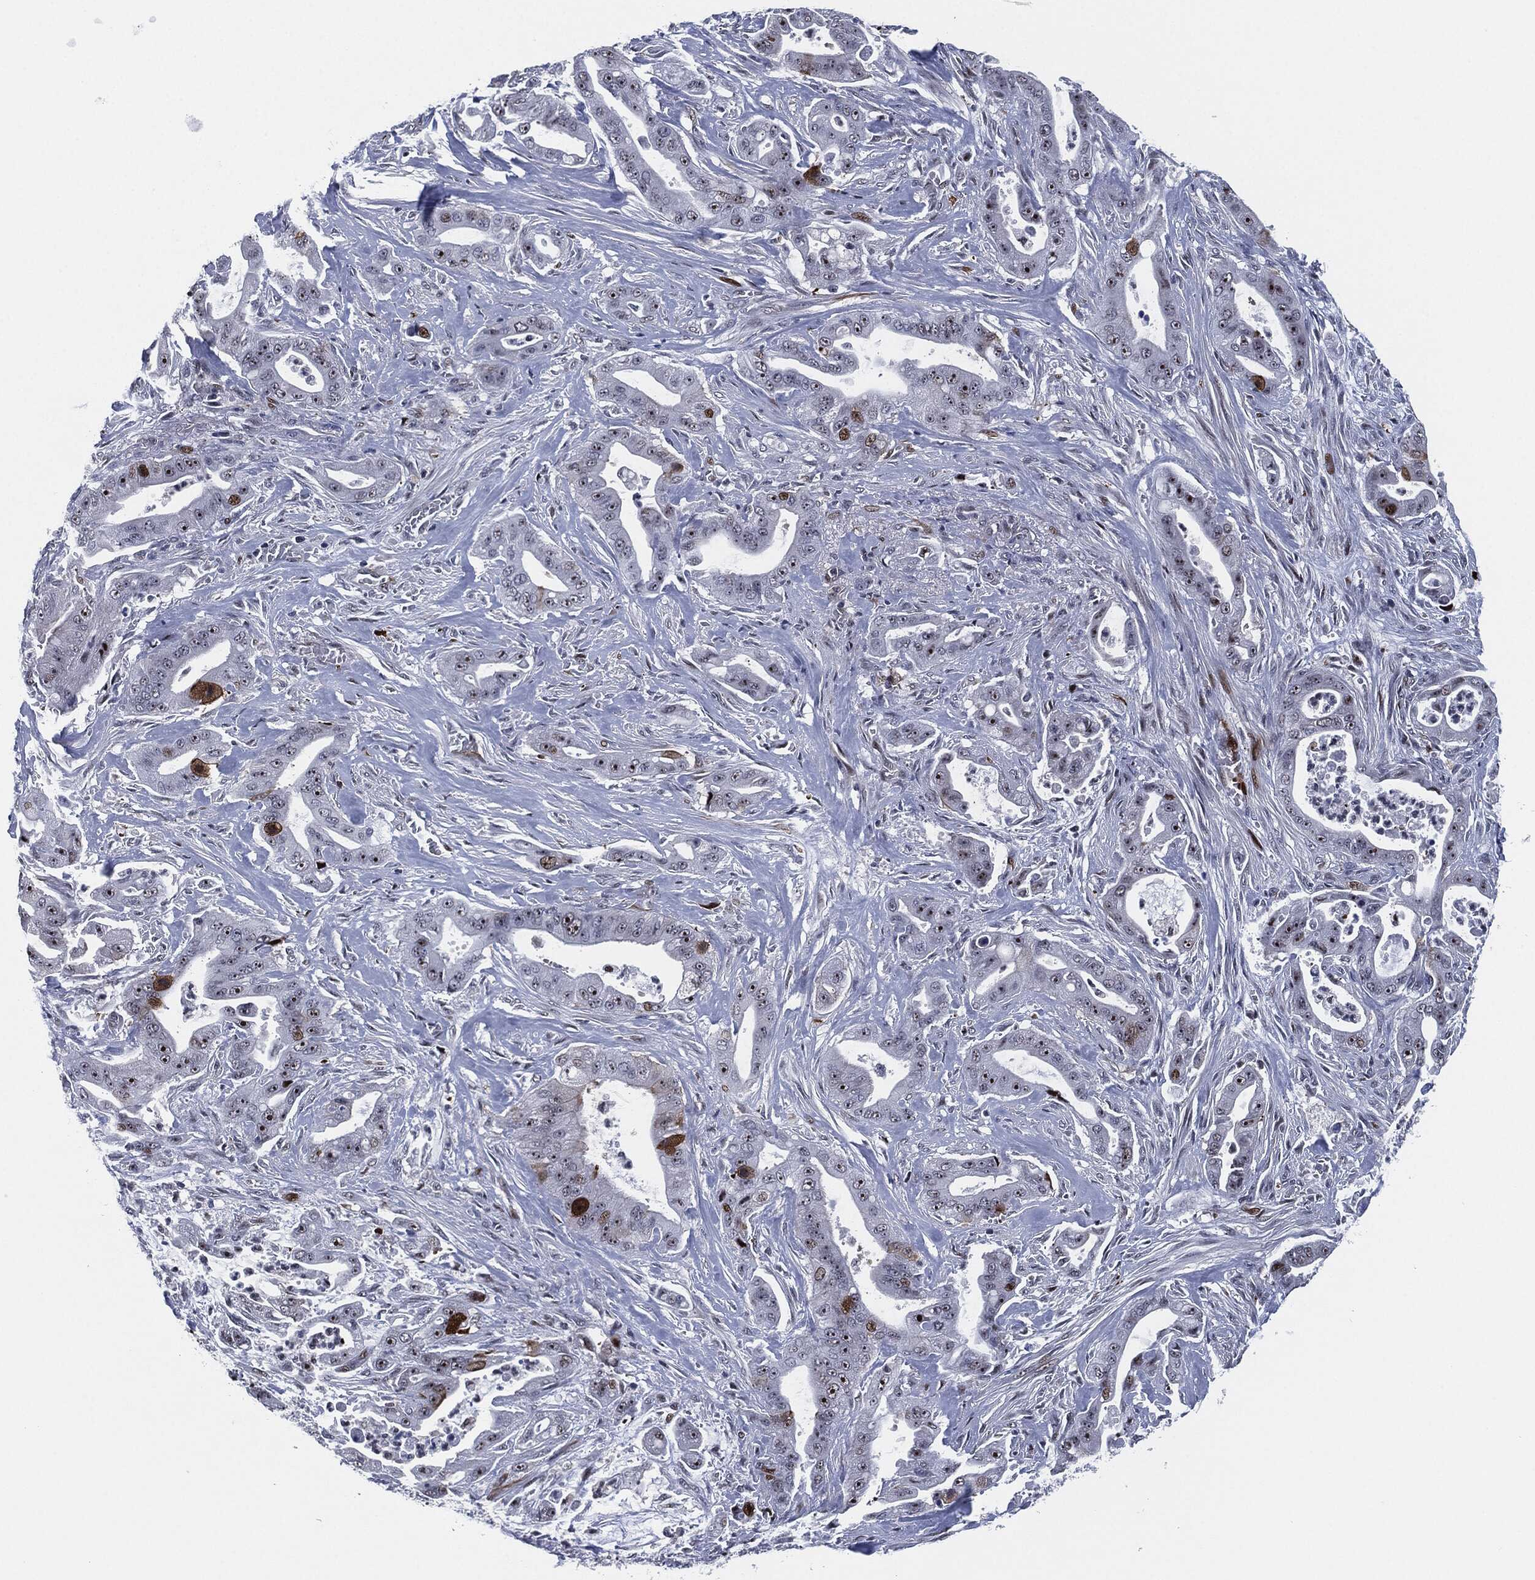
{"staining": {"intensity": "moderate", "quantity": "<25%", "location": "nuclear"}, "tissue": "pancreatic cancer", "cell_type": "Tumor cells", "image_type": "cancer", "snomed": [{"axis": "morphology", "description": "Normal tissue, NOS"}, {"axis": "morphology", "description": "Inflammation, NOS"}, {"axis": "morphology", "description": "Adenocarcinoma, NOS"}, {"axis": "topography", "description": "Pancreas"}], "caption": "Immunohistochemical staining of human adenocarcinoma (pancreatic) exhibits moderate nuclear protein positivity in approximately <25% of tumor cells. The protein is stained brown, and the nuclei are stained in blue (DAB IHC with brightfield microscopy, high magnification).", "gene": "AKT2", "patient": {"sex": "male", "age": 57}}